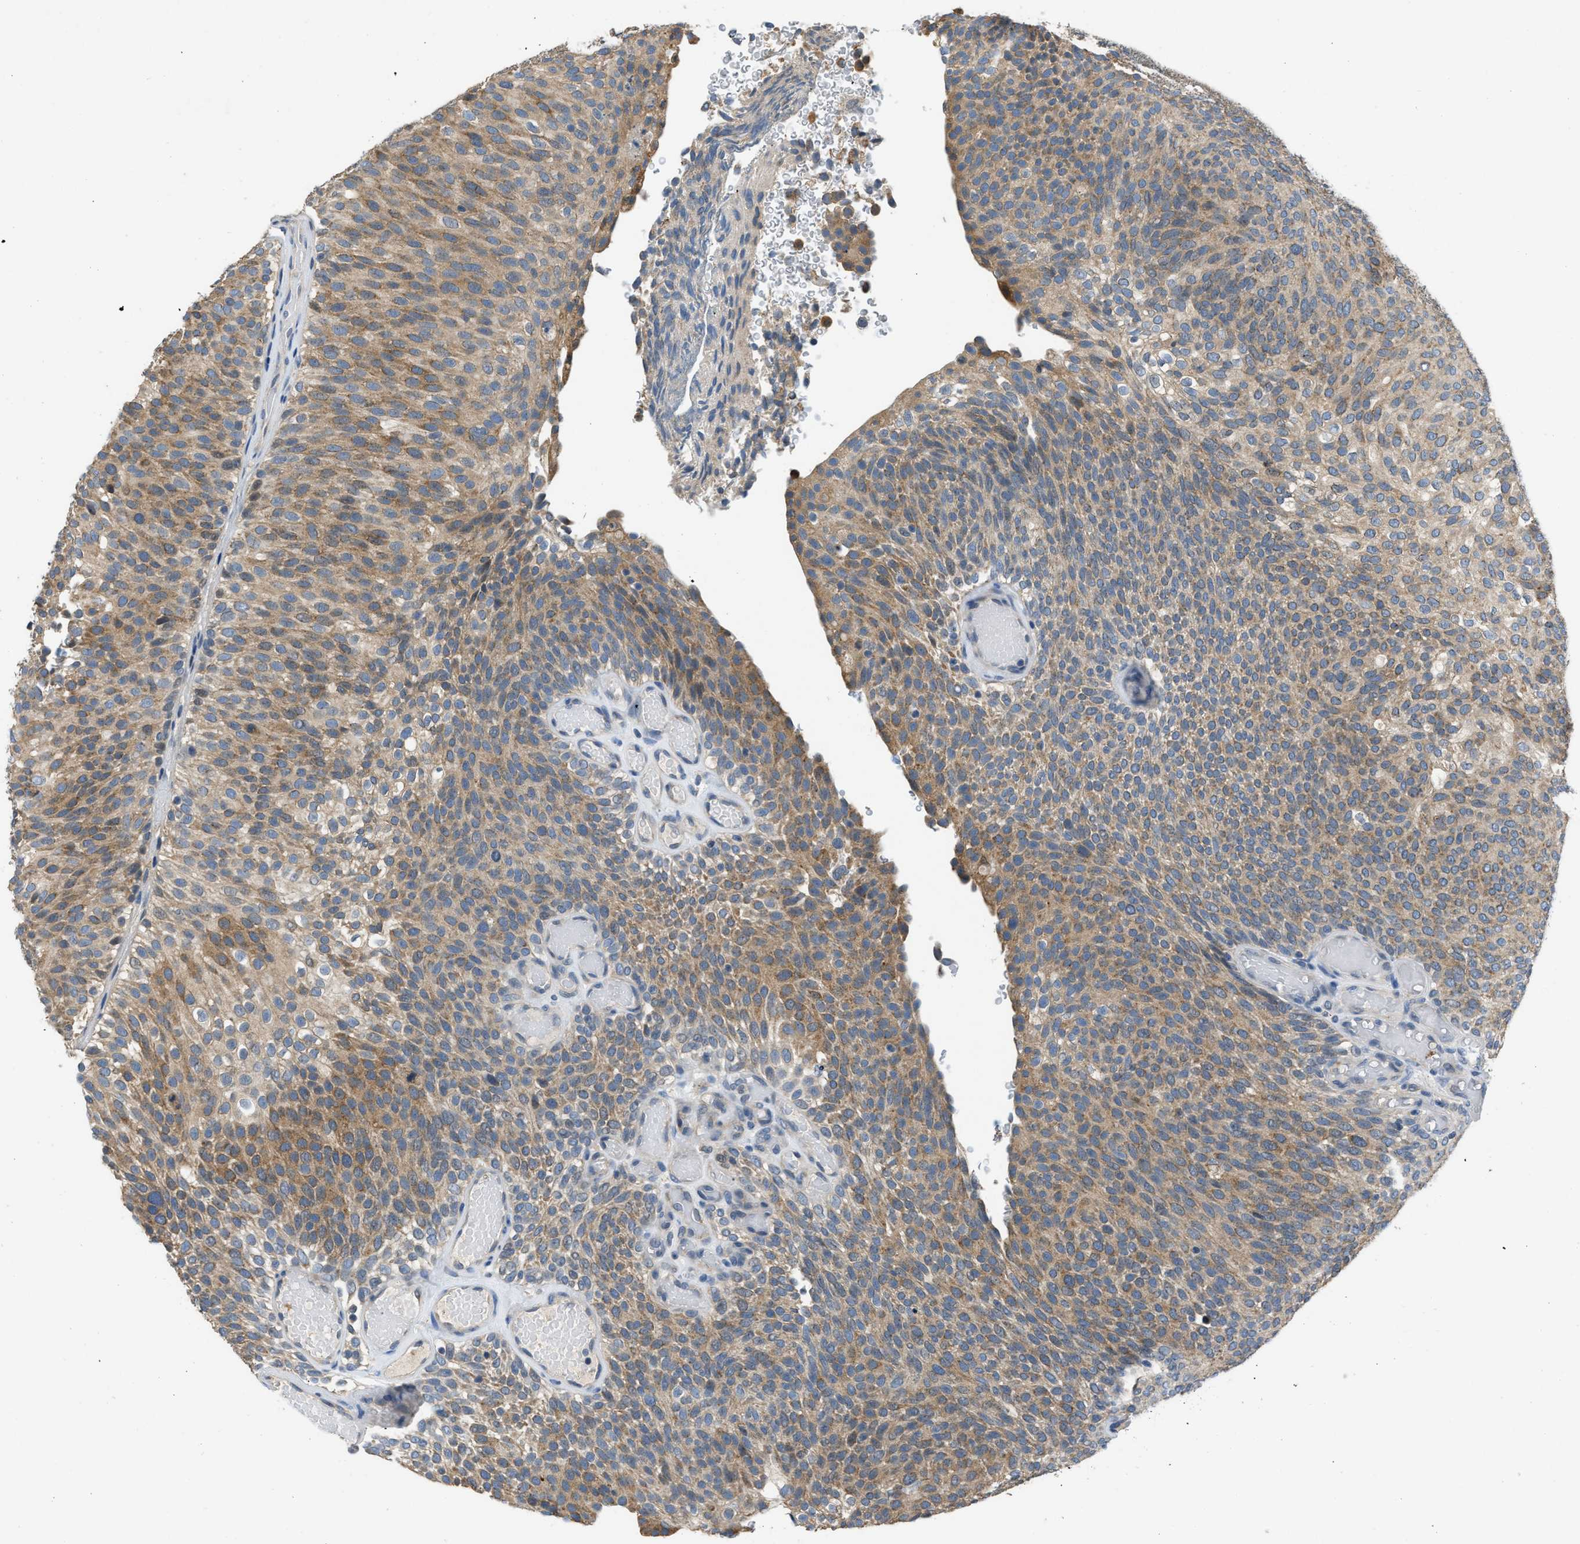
{"staining": {"intensity": "moderate", "quantity": ">75%", "location": "cytoplasmic/membranous"}, "tissue": "urothelial cancer", "cell_type": "Tumor cells", "image_type": "cancer", "snomed": [{"axis": "morphology", "description": "Urothelial carcinoma, Low grade"}, {"axis": "topography", "description": "Urinary bladder"}], "caption": "Moderate cytoplasmic/membranous positivity for a protein is present in approximately >75% of tumor cells of urothelial cancer using immunohistochemistry (IHC).", "gene": "TOMM34", "patient": {"sex": "male", "age": 78}}